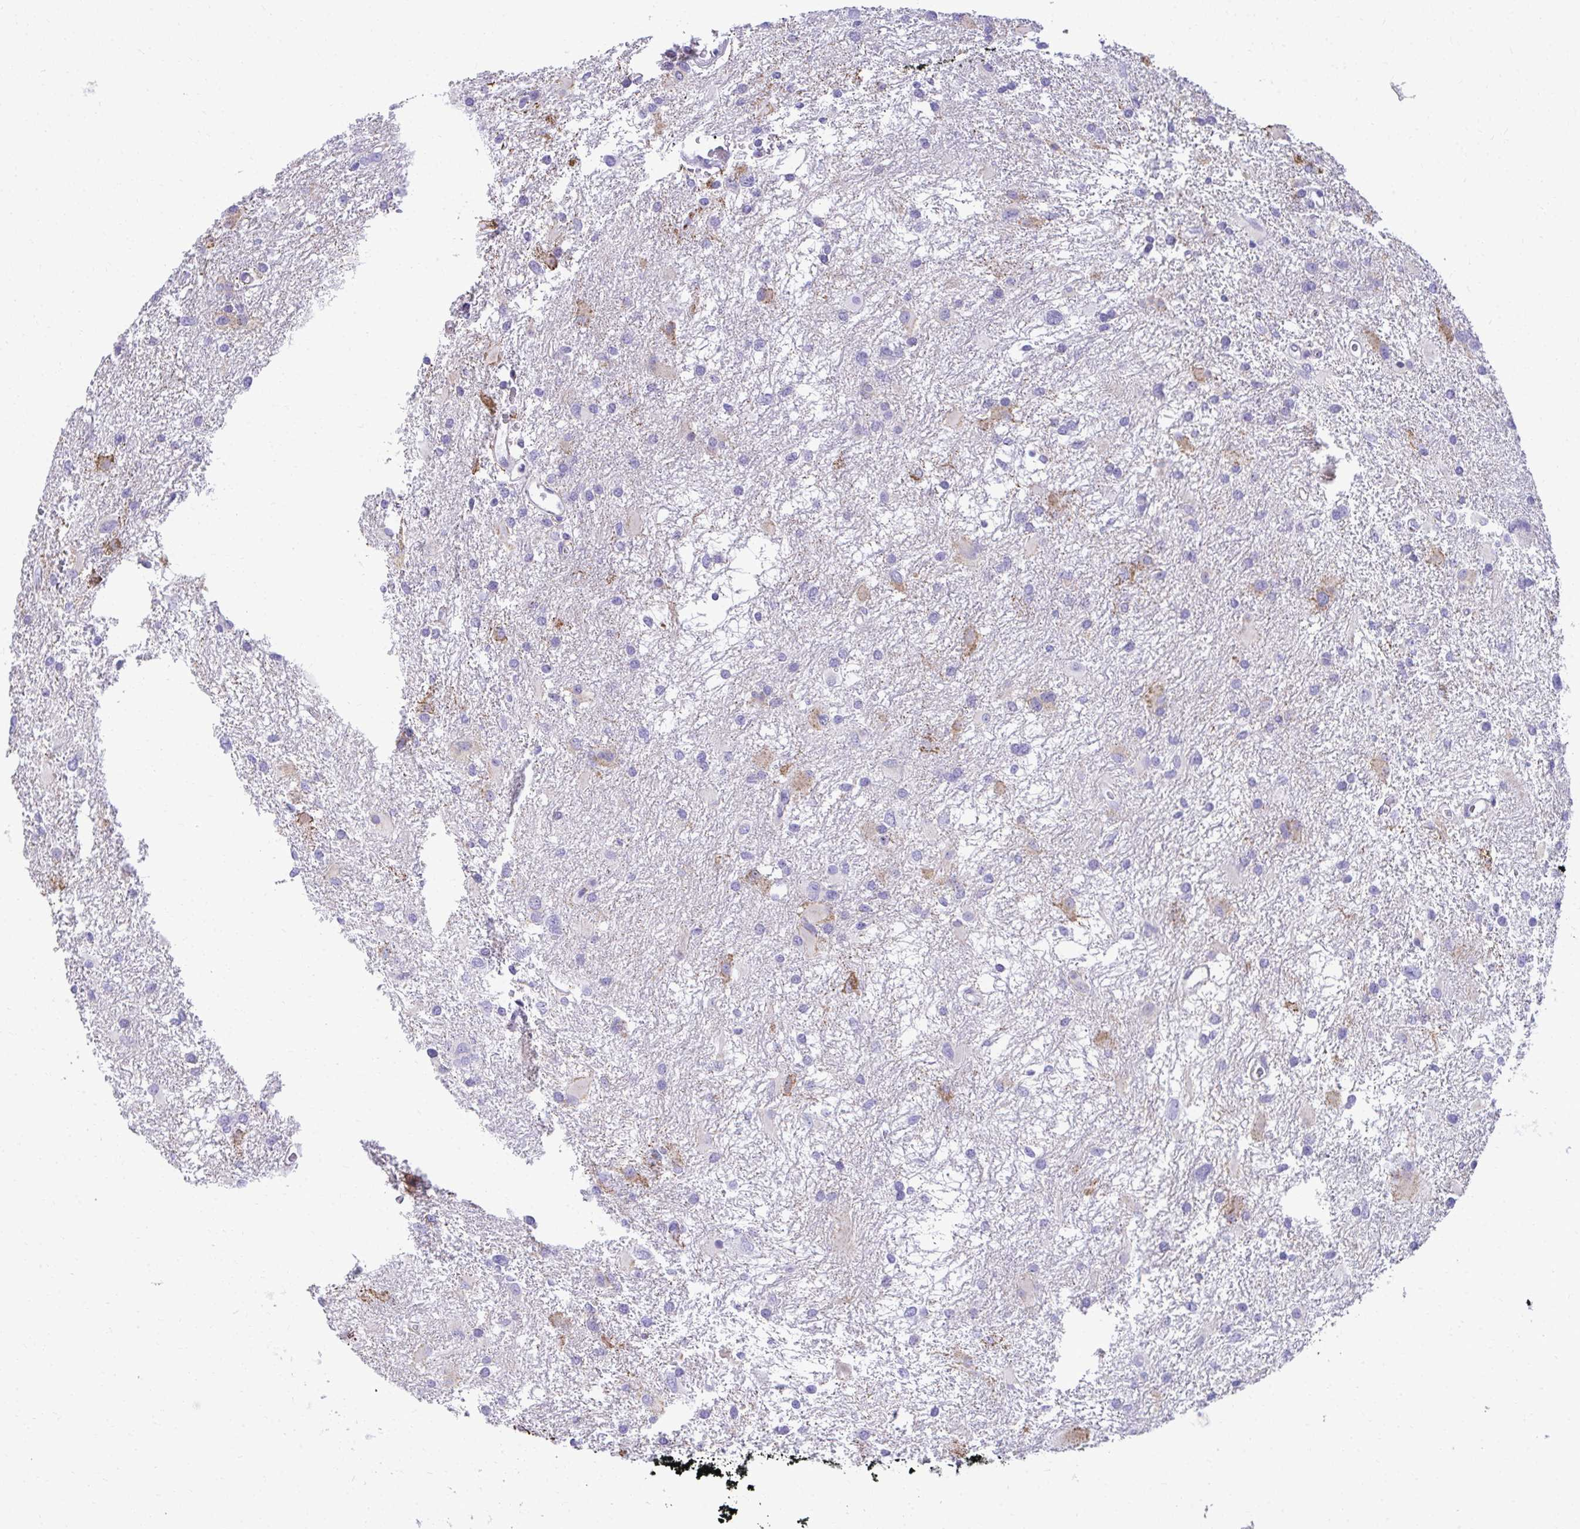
{"staining": {"intensity": "moderate", "quantity": "<25%", "location": "nuclear"}, "tissue": "glioma", "cell_type": "Tumor cells", "image_type": "cancer", "snomed": [{"axis": "morphology", "description": "Glioma, malignant, High grade"}, {"axis": "topography", "description": "Brain"}], "caption": "The histopathology image shows immunohistochemical staining of malignant glioma (high-grade). There is moderate nuclear expression is seen in approximately <25% of tumor cells.", "gene": "AIG1", "patient": {"sex": "male", "age": 53}}